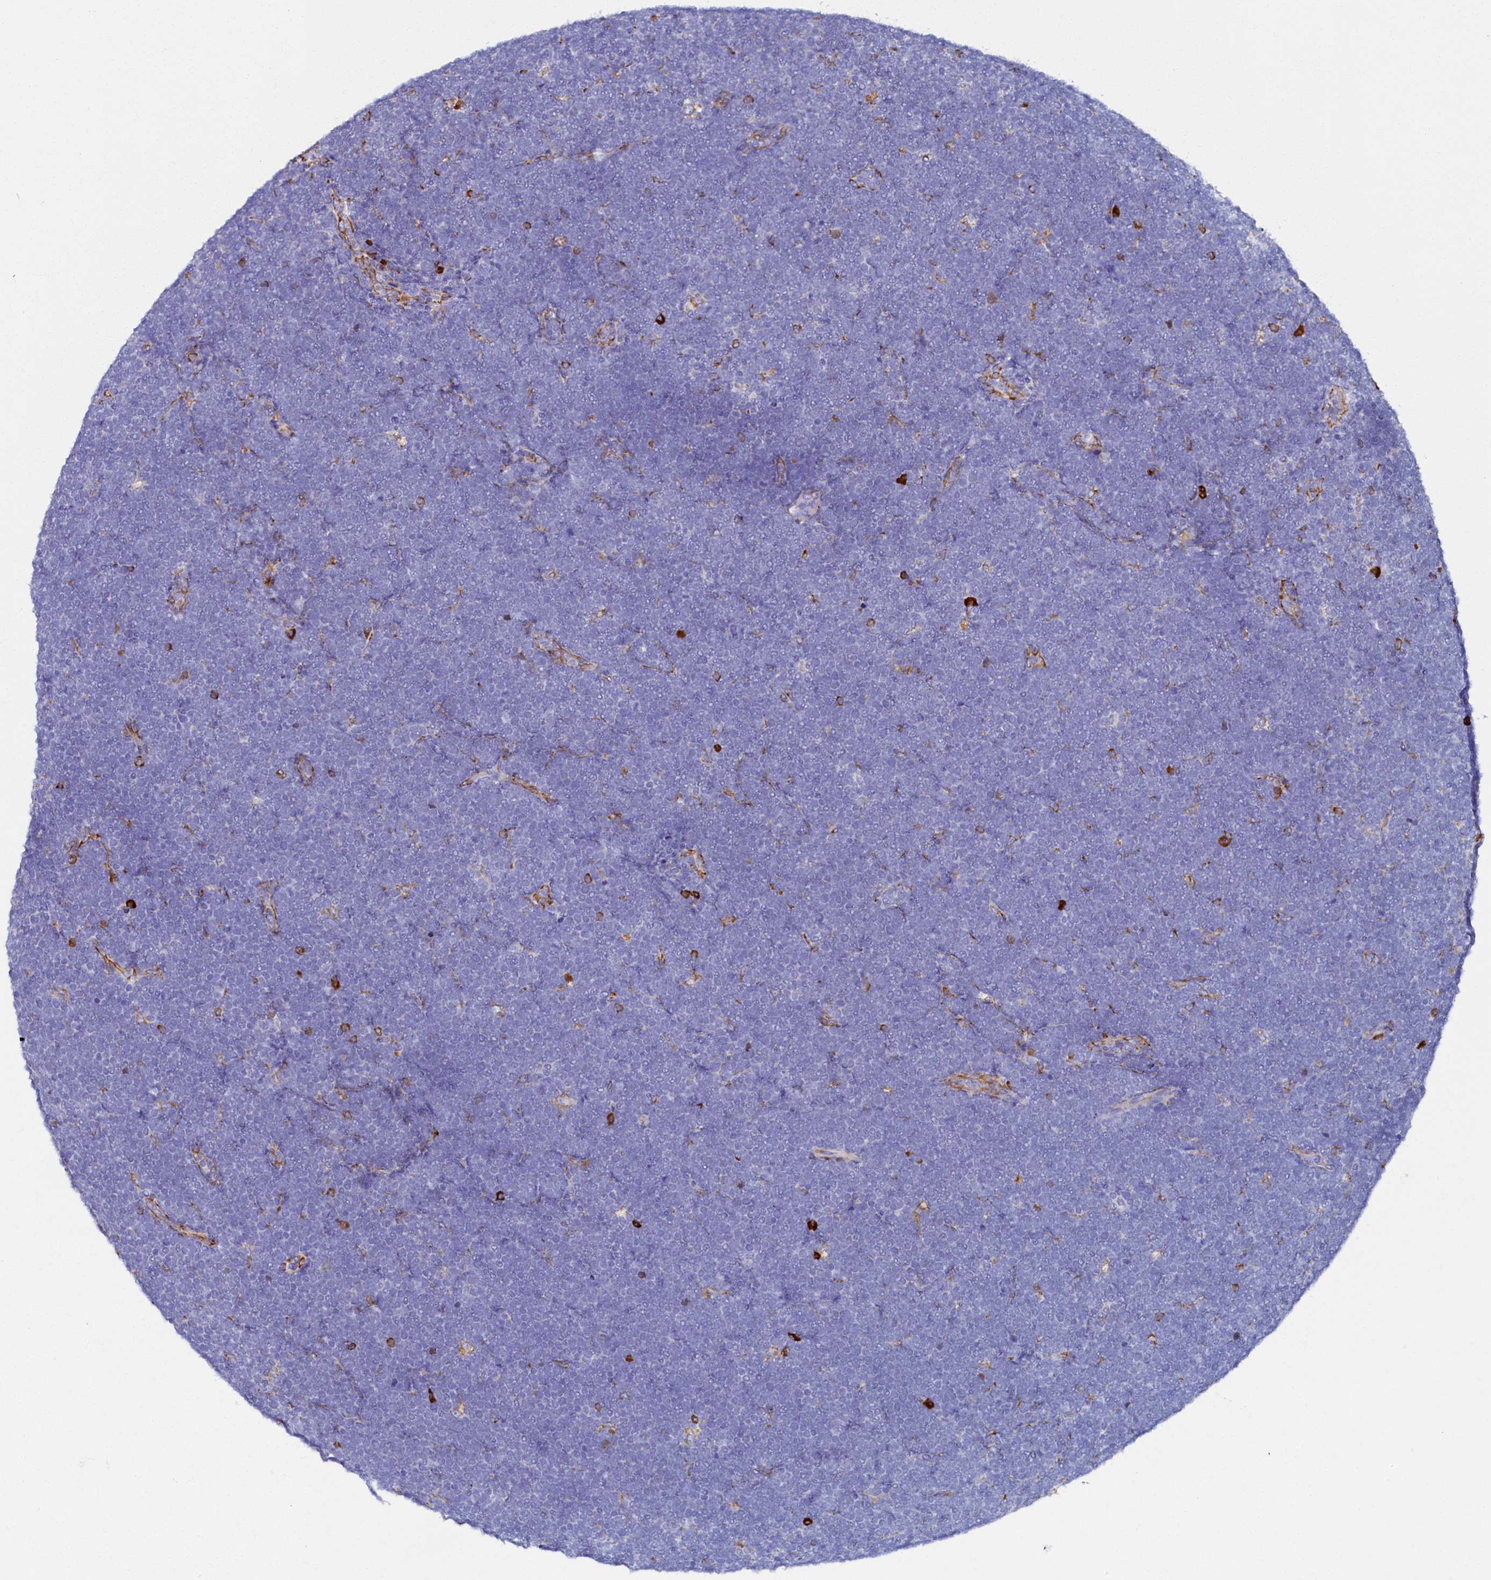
{"staining": {"intensity": "negative", "quantity": "none", "location": "none"}, "tissue": "lymphoma", "cell_type": "Tumor cells", "image_type": "cancer", "snomed": [{"axis": "morphology", "description": "Malignant lymphoma, non-Hodgkin's type, High grade"}, {"axis": "topography", "description": "Lymph node"}], "caption": "An image of human lymphoma is negative for staining in tumor cells.", "gene": "TMEM18", "patient": {"sex": "male", "age": 13}}